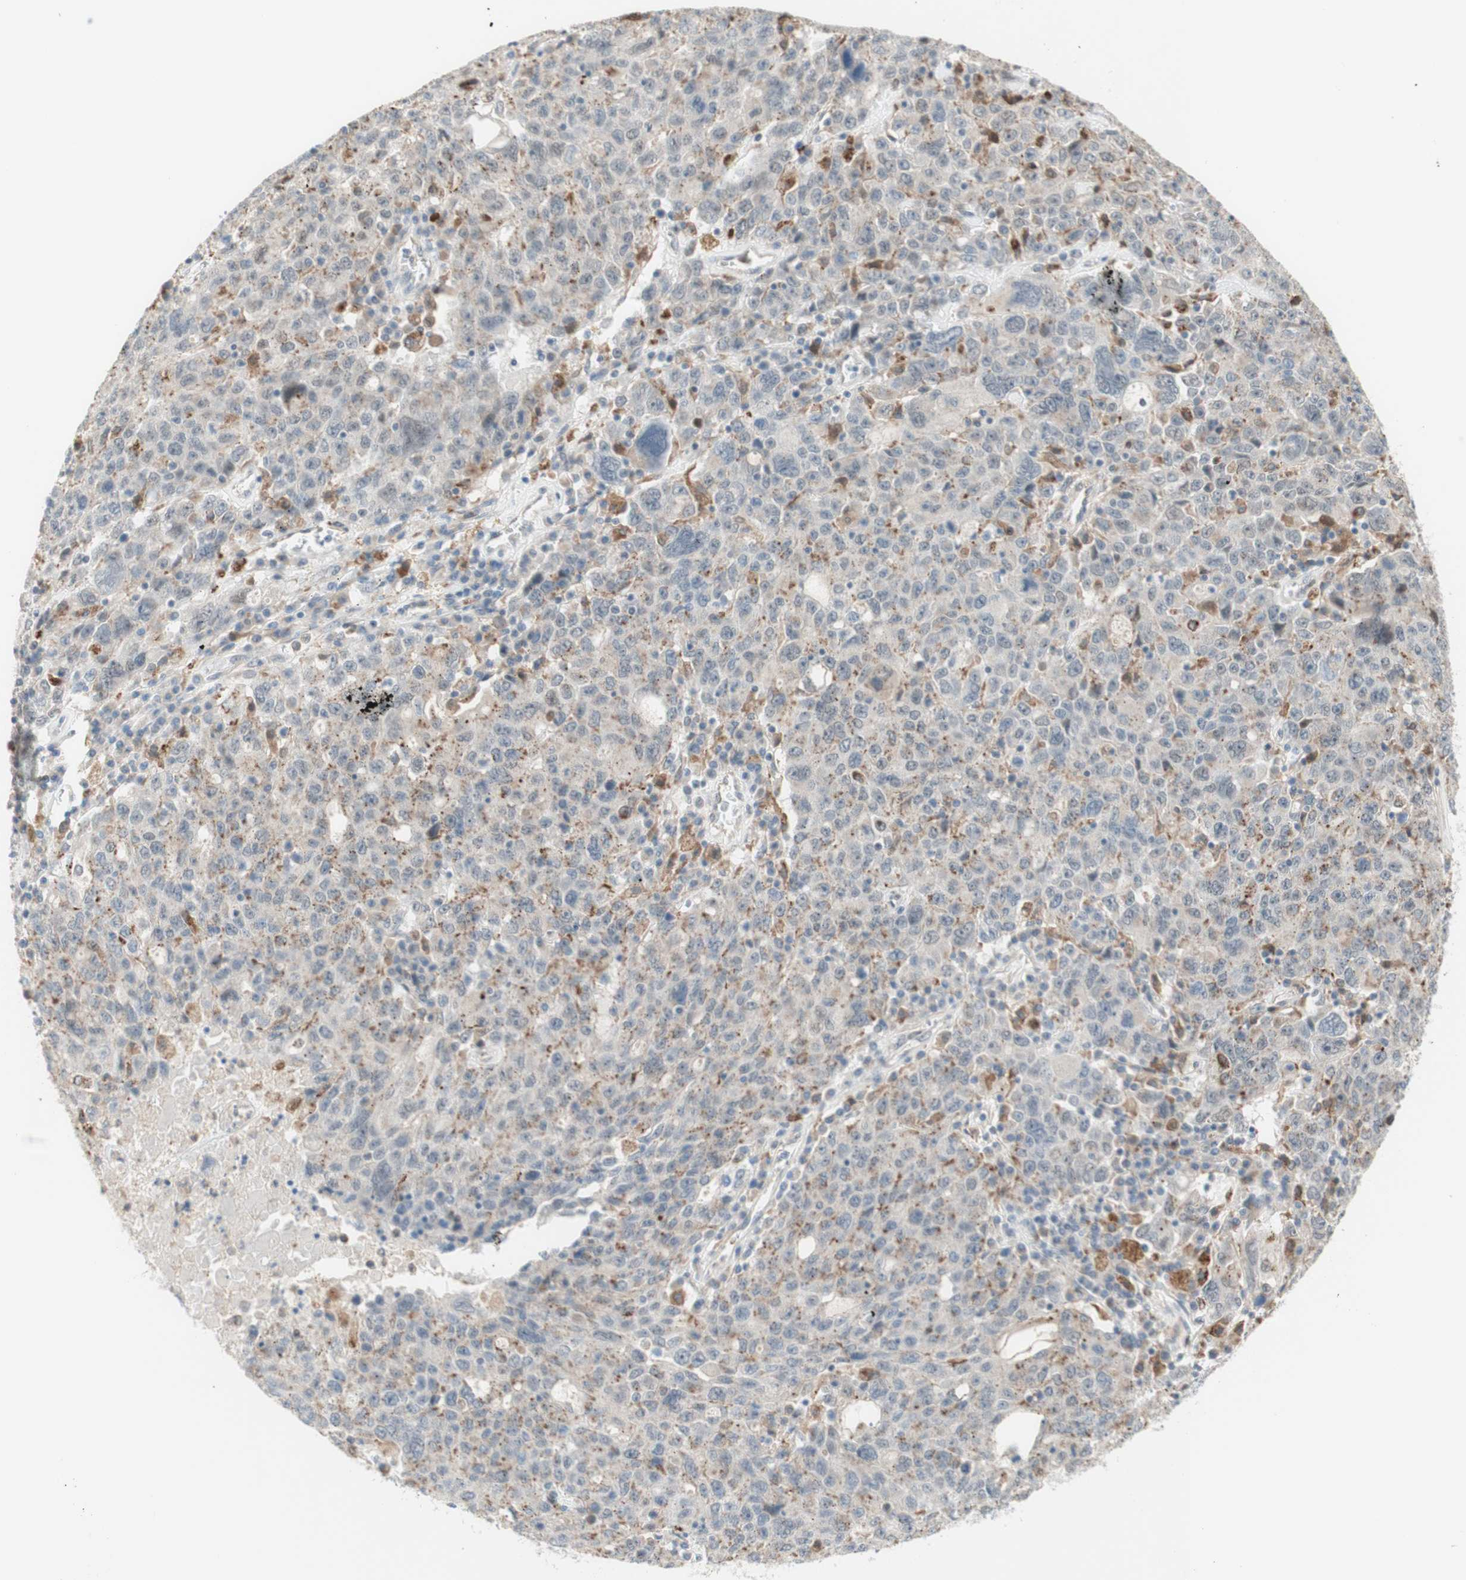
{"staining": {"intensity": "moderate", "quantity": "<25%", "location": "cytoplasmic/membranous"}, "tissue": "ovarian cancer", "cell_type": "Tumor cells", "image_type": "cancer", "snomed": [{"axis": "morphology", "description": "Carcinoma, endometroid"}, {"axis": "topography", "description": "Ovary"}], "caption": "IHC staining of ovarian cancer (endometroid carcinoma), which reveals low levels of moderate cytoplasmic/membranous positivity in approximately <25% of tumor cells indicating moderate cytoplasmic/membranous protein staining. The staining was performed using DAB (3,3'-diaminobenzidine) (brown) for protein detection and nuclei were counterstained in hematoxylin (blue).", "gene": "GAPT", "patient": {"sex": "female", "age": 62}}